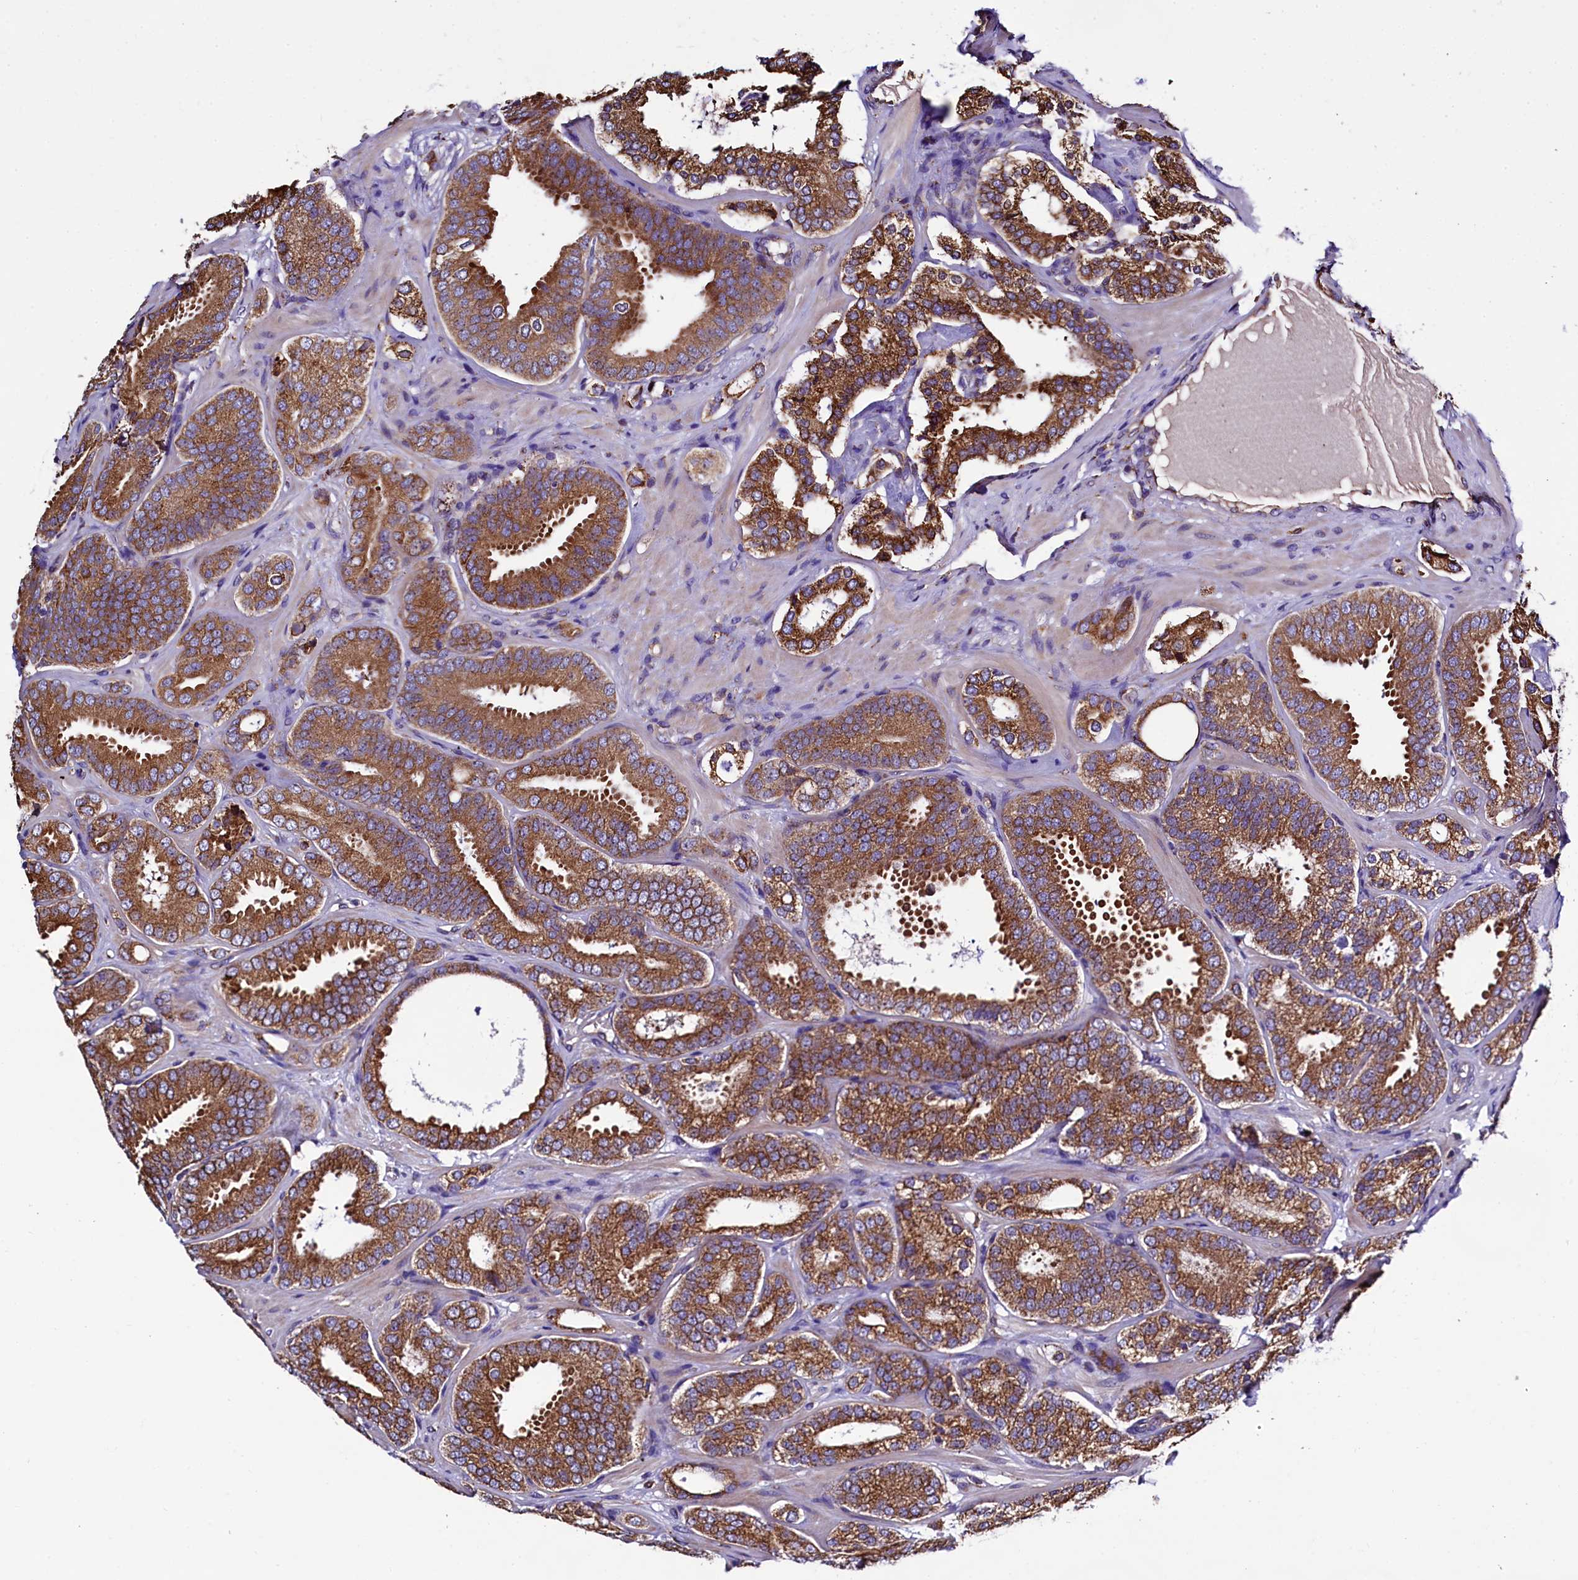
{"staining": {"intensity": "moderate", "quantity": ">75%", "location": "cytoplasmic/membranous"}, "tissue": "prostate cancer", "cell_type": "Tumor cells", "image_type": "cancer", "snomed": [{"axis": "morphology", "description": "Adenocarcinoma, High grade"}, {"axis": "topography", "description": "Prostate"}], "caption": "Immunohistochemical staining of human adenocarcinoma (high-grade) (prostate) shows medium levels of moderate cytoplasmic/membranous positivity in approximately >75% of tumor cells.", "gene": "CAPS2", "patient": {"sex": "male", "age": 63}}